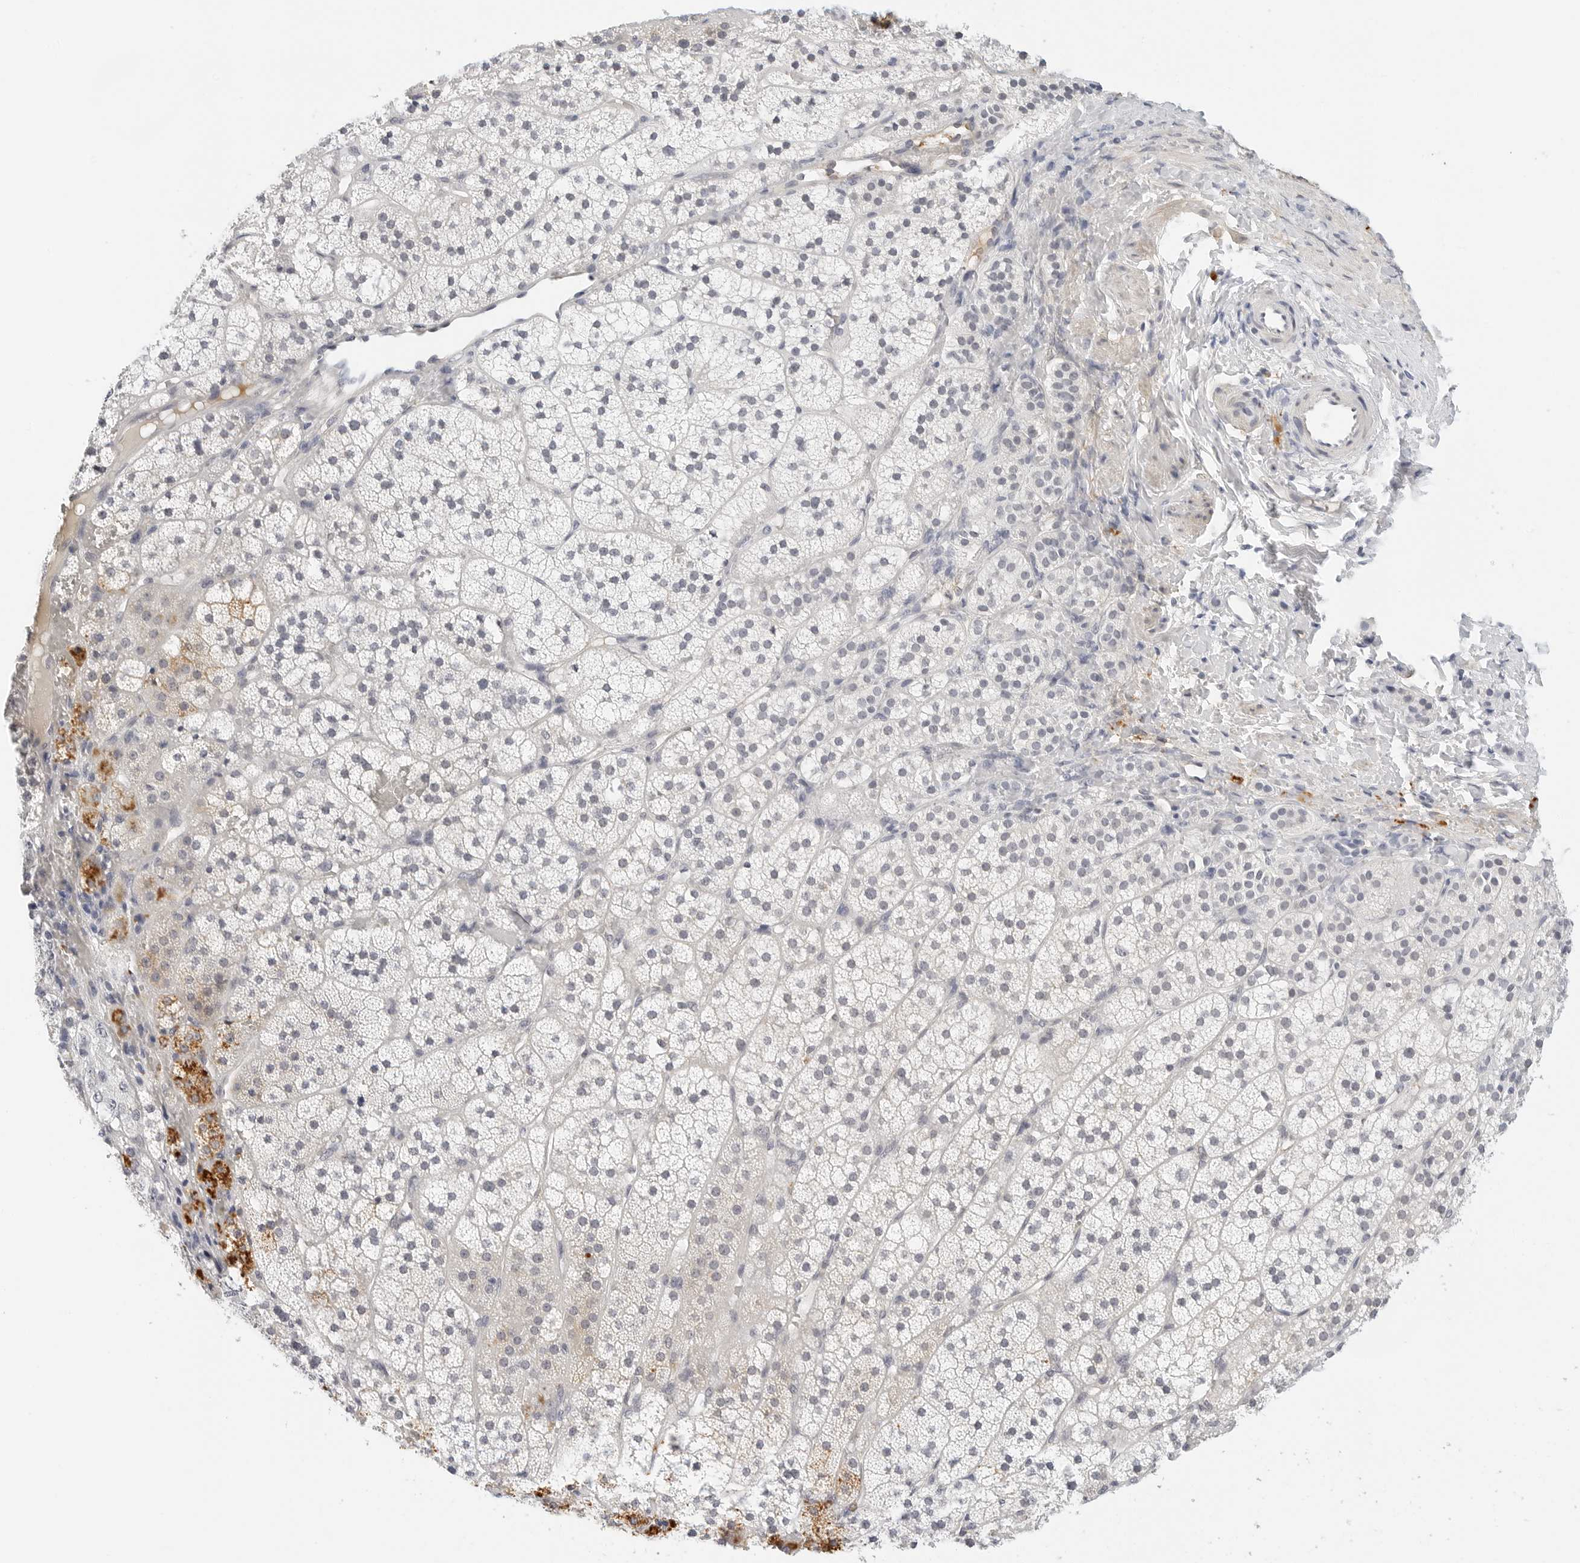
{"staining": {"intensity": "strong", "quantity": "<25%", "location": "cytoplasmic/membranous"}, "tissue": "adrenal gland", "cell_type": "Glandular cells", "image_type": "normal", "snomed": [{"axis": "morphology", "description": "Normal tissue, NOS"}, {"axis": "topography", "description": "Adrenal gland"}], "caption": "Immunohistochemical staining of normal adrenal gland demonstrates medium levels of strong cytoplasmic/membranous positivity in approximately <25% of glandular cells. (Brightfield microscopy of DAB IHC at high magnification).", "gene": "PKDCC", "patient": {"sex": "female", "age": 44}}